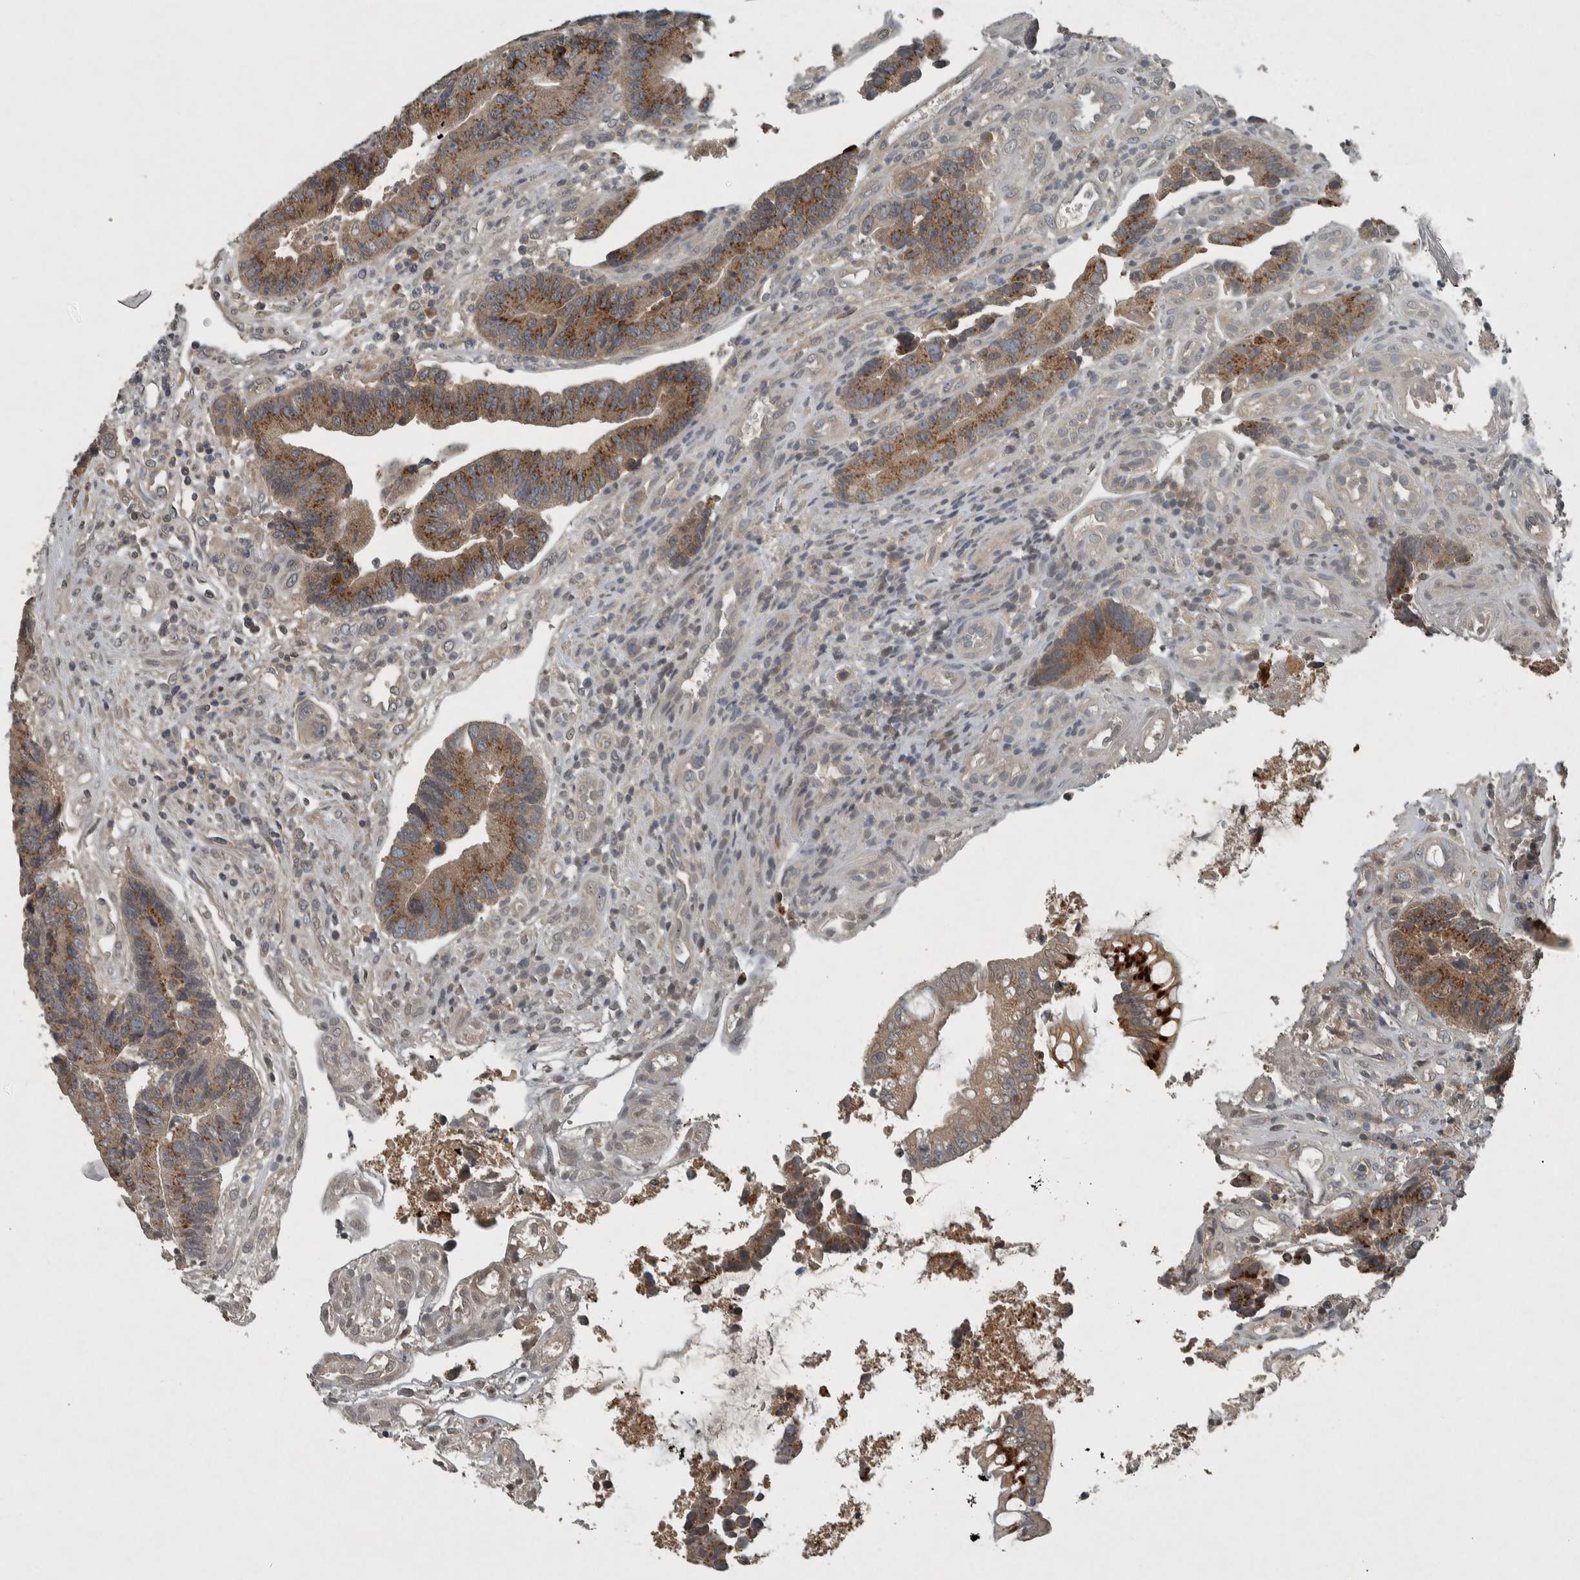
{"staining": {"intensity": "strong", "quantity": ">75%", "location": "cytoplasmic/membranous"}, "tissue": "colorectal cancer", "cell_type": "Tumor cells", "image_type": "cancer", "snomed": [{"axis": "morphology", "description": "Adenocarcinoma, NOS"}, {"axis": "topography", "description": "Rectum"}], "caption": "This is an image of immunohistochemistry (IHC) staining of colorectal cancer (adenocarcinoma), which shows strong expression in the cytoplasmic/membranous of tumor cells.", "gene": "CLCN2", "patient": {"sex": "male", "age": 84}}